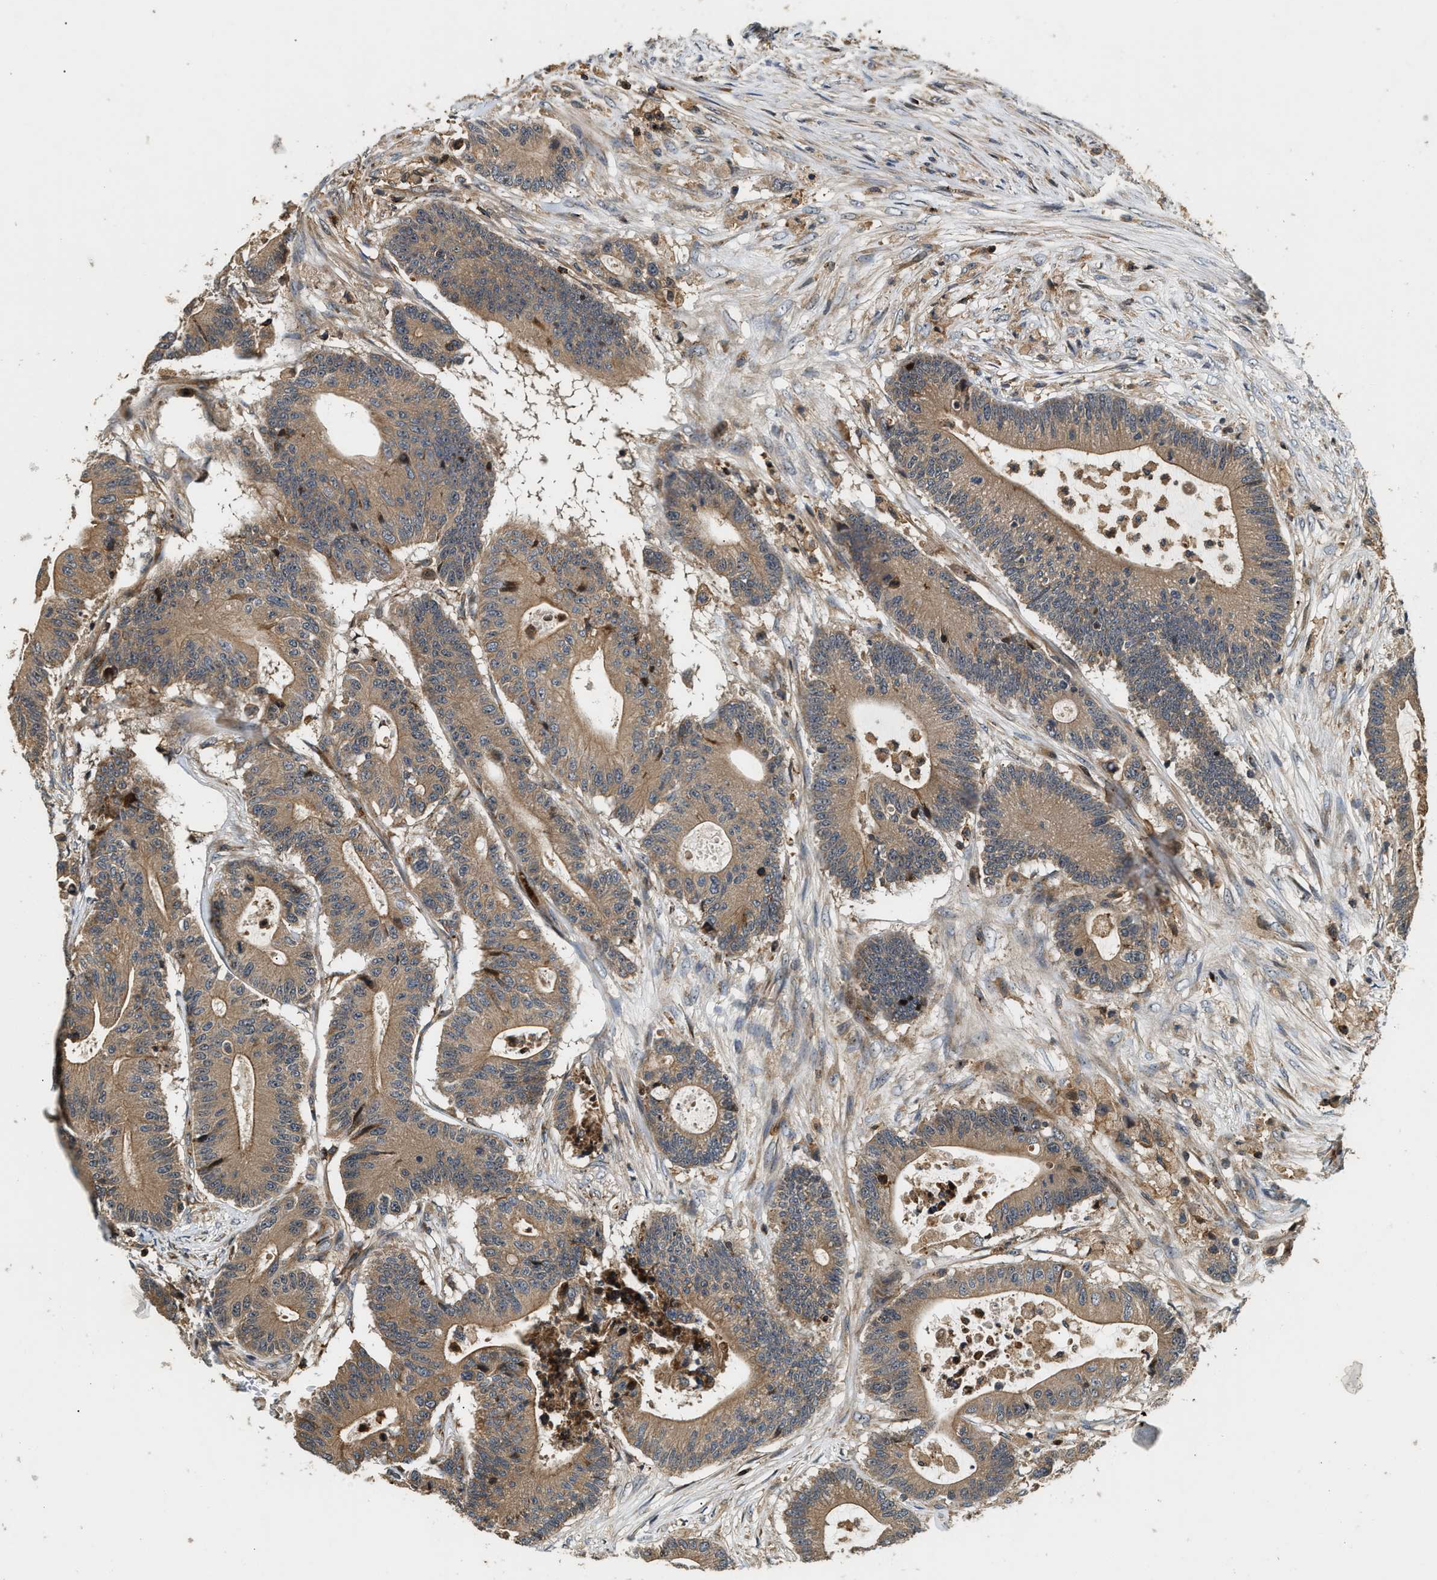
{"staining": {"intensity": "moderate", "quantity": ">75%", "location": "cytoplasmic/membranous"}, "tissue": "colorectal cancer", "cell_type": "Tumor cells", "image_type": "cancer", "snomed": [{"axis": "morphology", "description": "Adenocarcinoma, NOS"}, {"axis": "topography", "description": "Colon"}], "caption": "A medium amount of moderate cytoplasmic/membranous staining is appreciated in approximately >75% of tumor cells in colorectal cancer (adenocarcinoma) tissue. (DAB (3,3'-diaminobenzidine) IHC with brightfield microscopy, high magnification).", "gene": "SNX5", "patient": {"sex": "female", "age": 84}}